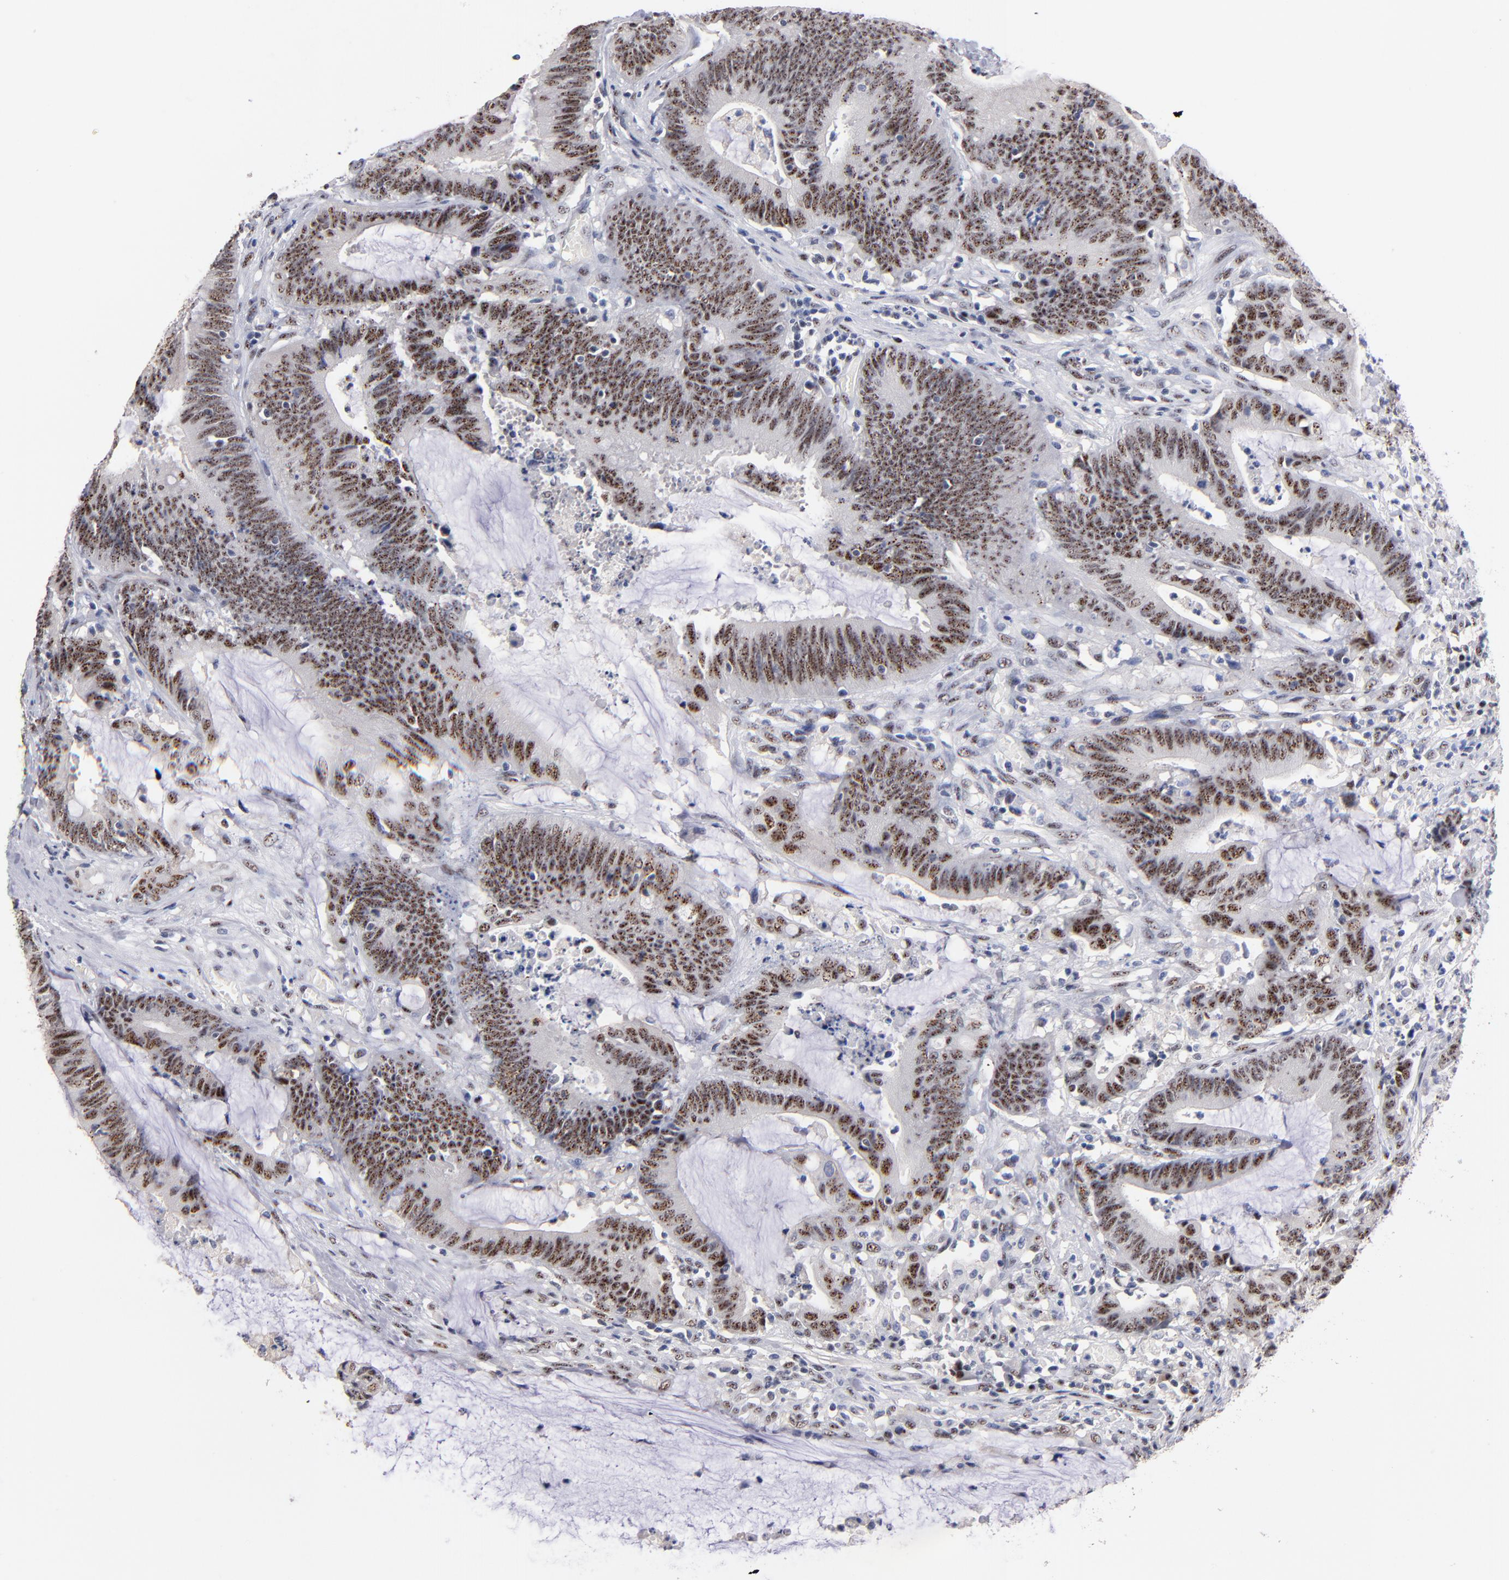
{"staining": {"intensity": "moderate", "quantity": ">75%", "location": "nuclear"}, "tissue": "colorectal cancer", "cell_type": "Tumor cells", "image_type": "cancer", "snomed": [{"axis": "morphology", "description": "Adenocarcinoma, NOS"}, {"axis": "topography", "description": "Rectum"}], "caption": "The immunohistochemical stain highlights moderate nuclear expression in tumor cells of colorectal adenocarcinoma tissue.", "gene": "RAF1", "patient": {"sex": "female", "age": 66}}